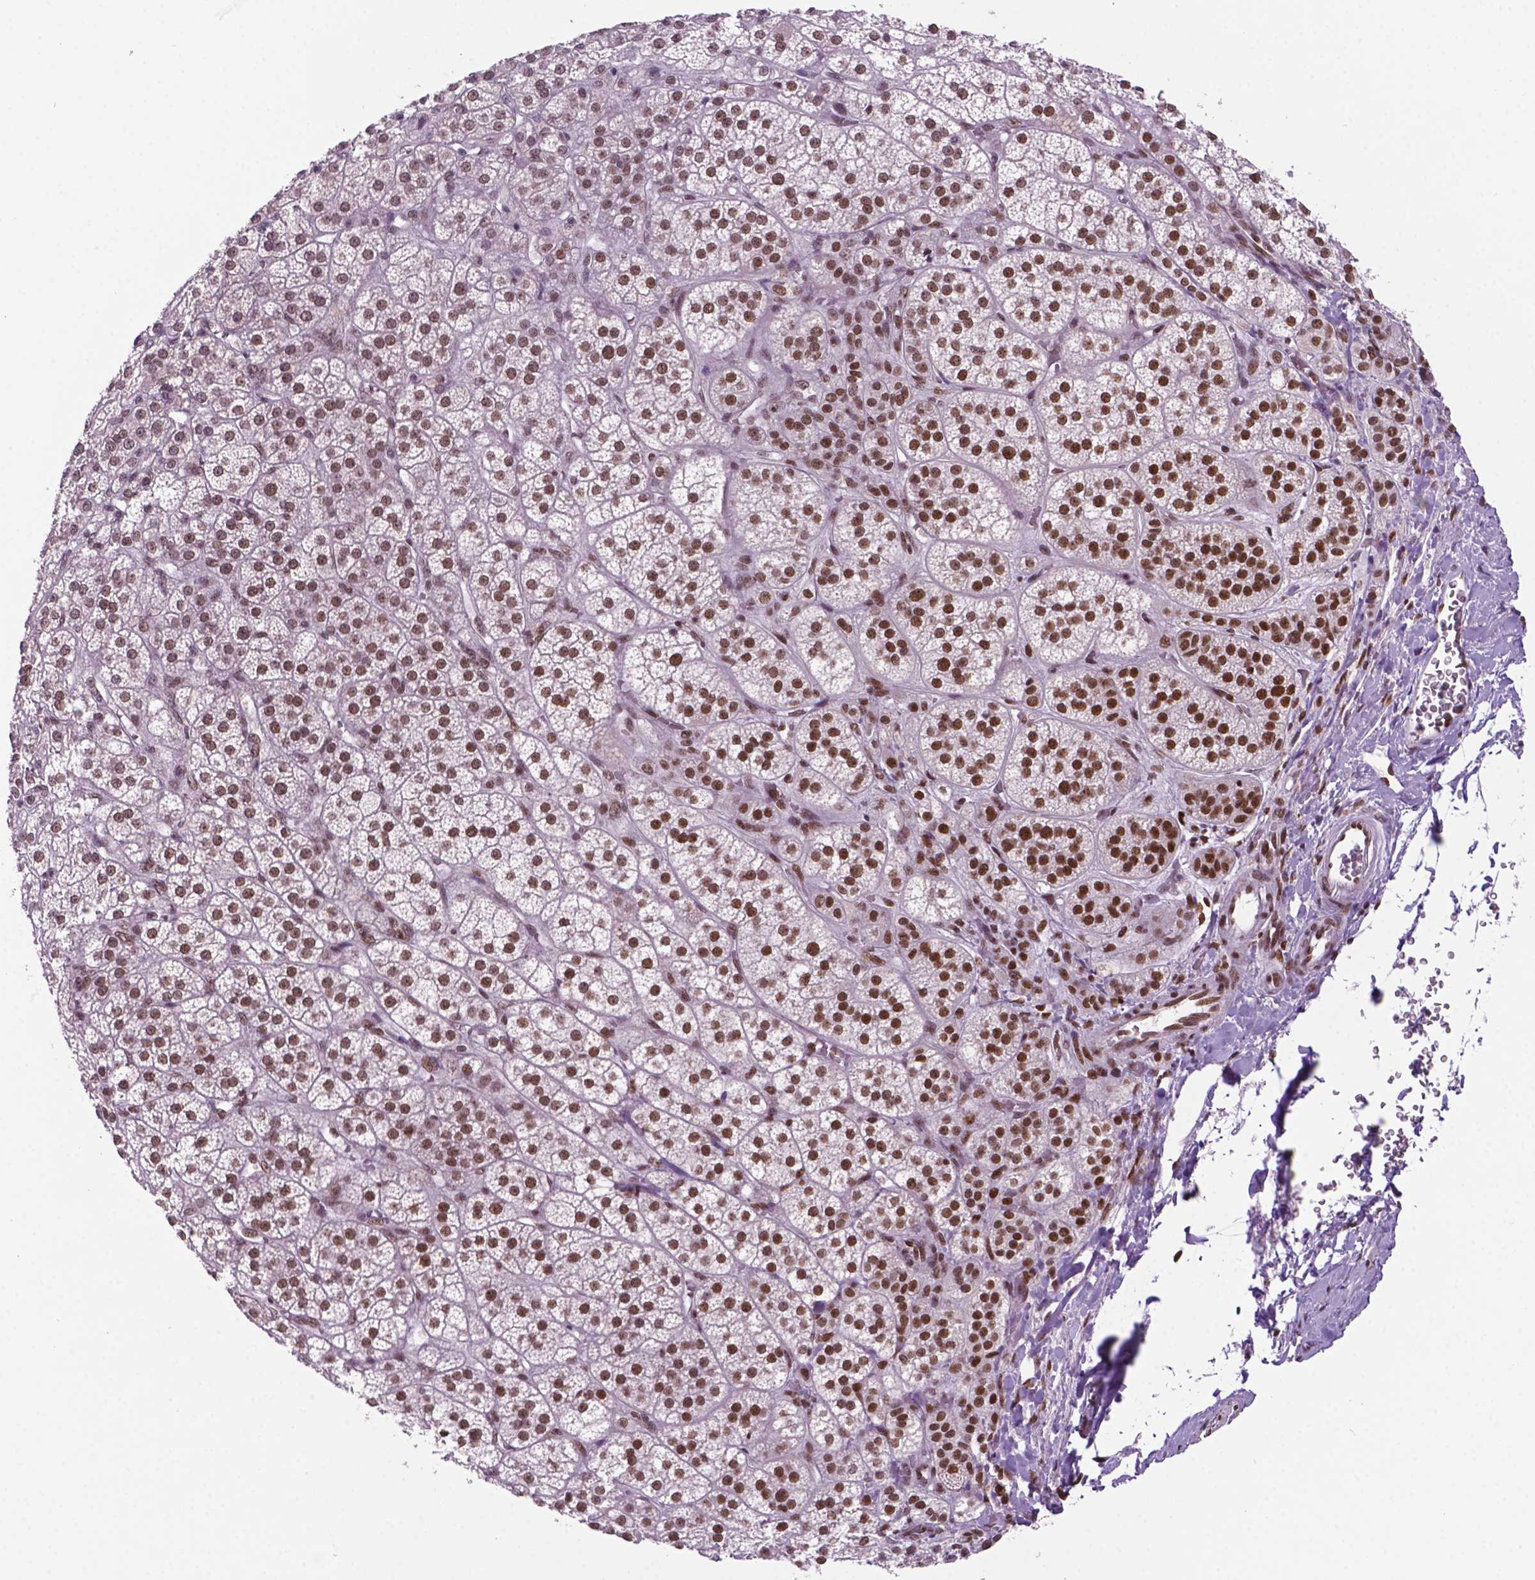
{"staining": {"intensity": "strong", "quantity": "25%-75%", "location": "nuclear"}, "tissue": "adrenal gland", "cell_type": "Glandular cells", "image_type": "normal", "snomed": [{"axis": "morphology", "description": "Normal tissue, NOS"}, {"axis": "topography", "description": "Adrenal gland"}], "caption": "Immunohistochemical staining of unremarkable adrenal gland shows 25%-75% levels of strong nuclear protein positivity in approximately 25%-75% of glandular cells.", "gene": "MLH1", "patient": {"sex": "female", "age": 60}}